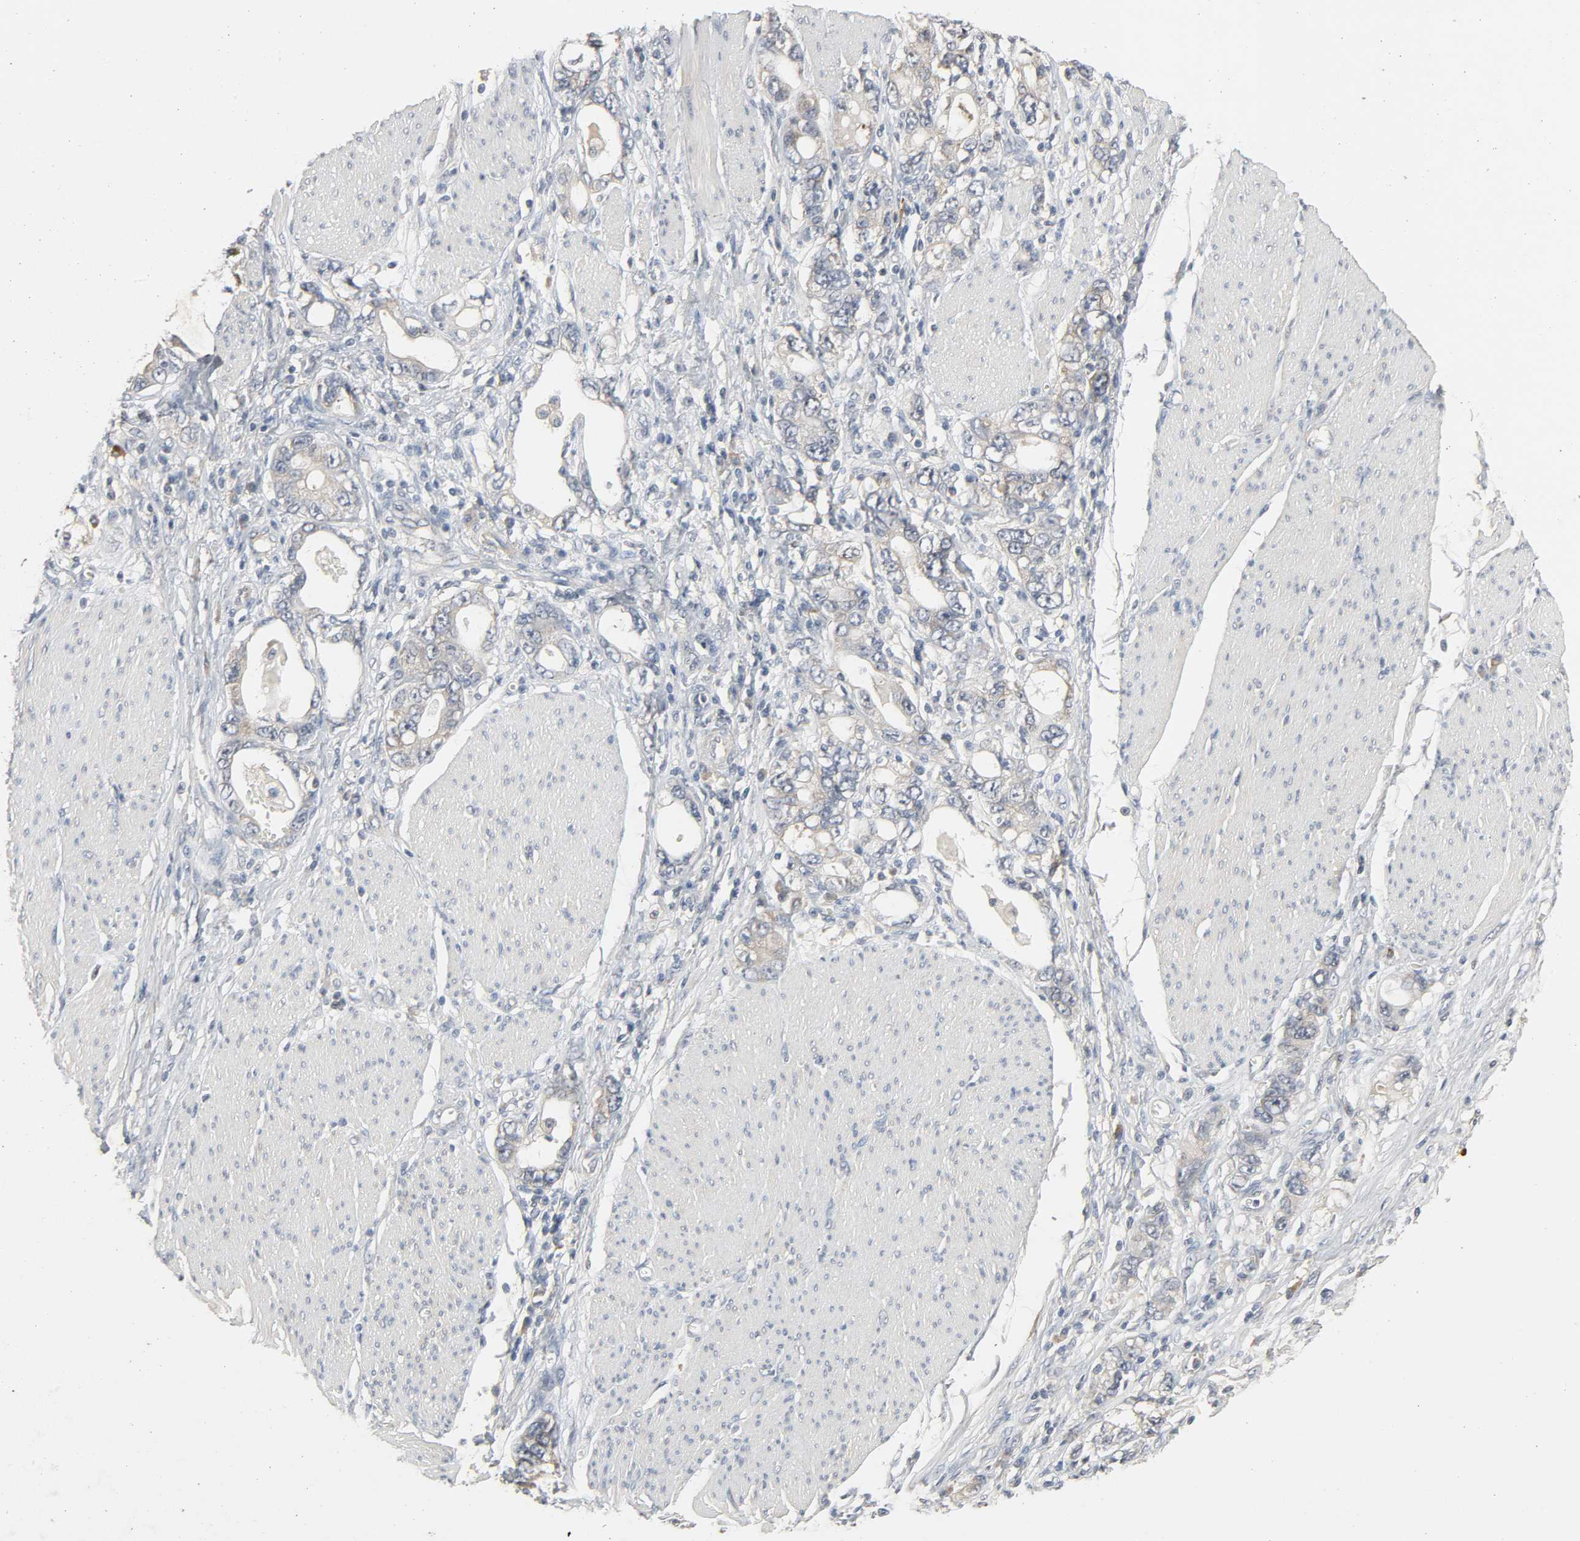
{"staining": {"intensity": "weak", "quantity": "<25%", "location": "cytoplasmic/membranous"}, "tissue": "stomach cancer", "cell_type": "Tumor cells", "image_type": "cancer", "snomed": [{"axis": "morphology", "description": "Adenocarcinoma, NOS"}, {"axis": "topography", "description": "Stomach, lower"}], "caption": "Tumor cells show no significant expression in adenocarcinoma (stomach).", "gene": "CD4", "patient": {"sex": "female", "age": 93}}